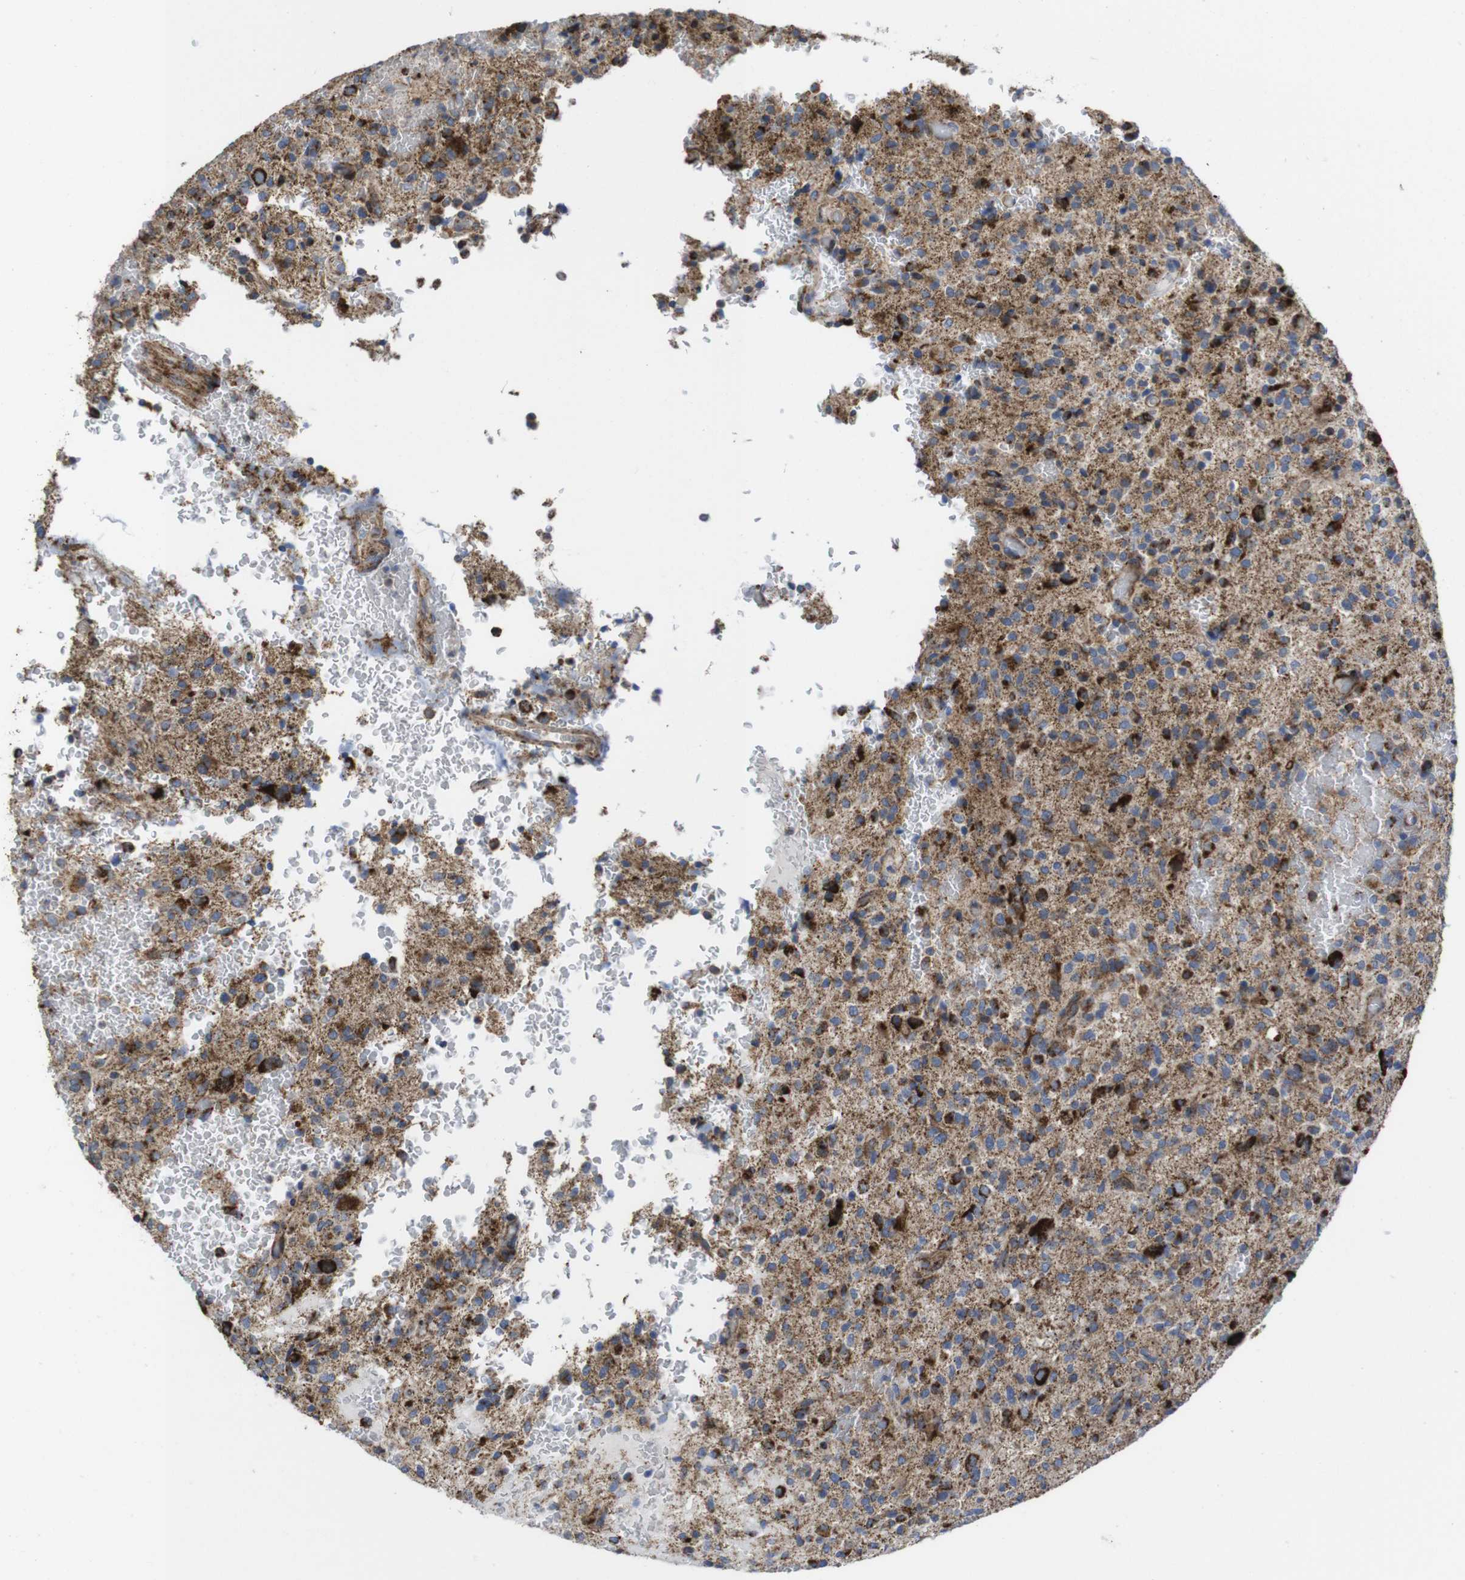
{"staining": {"intensity": "strong", "quantity": "25%-75%", "location": "cytoplasmic/membranous"}, "tissue": "glioma", "cell_type": "Tumor cells", "image_type": "cancer", "snomed": [{"axis": "morphology", "description": "Glioma, malignant, High grade"}, {"axis": "topography", "description": "Brain"}], "caption": "Tumor cells demonstrate high levels of strong cytoplasmic/membranous positivity in about 25%-75% of cells in human glioma.", "gene": "TMEM192", "patient": {"sex": "male", "age": 71}}